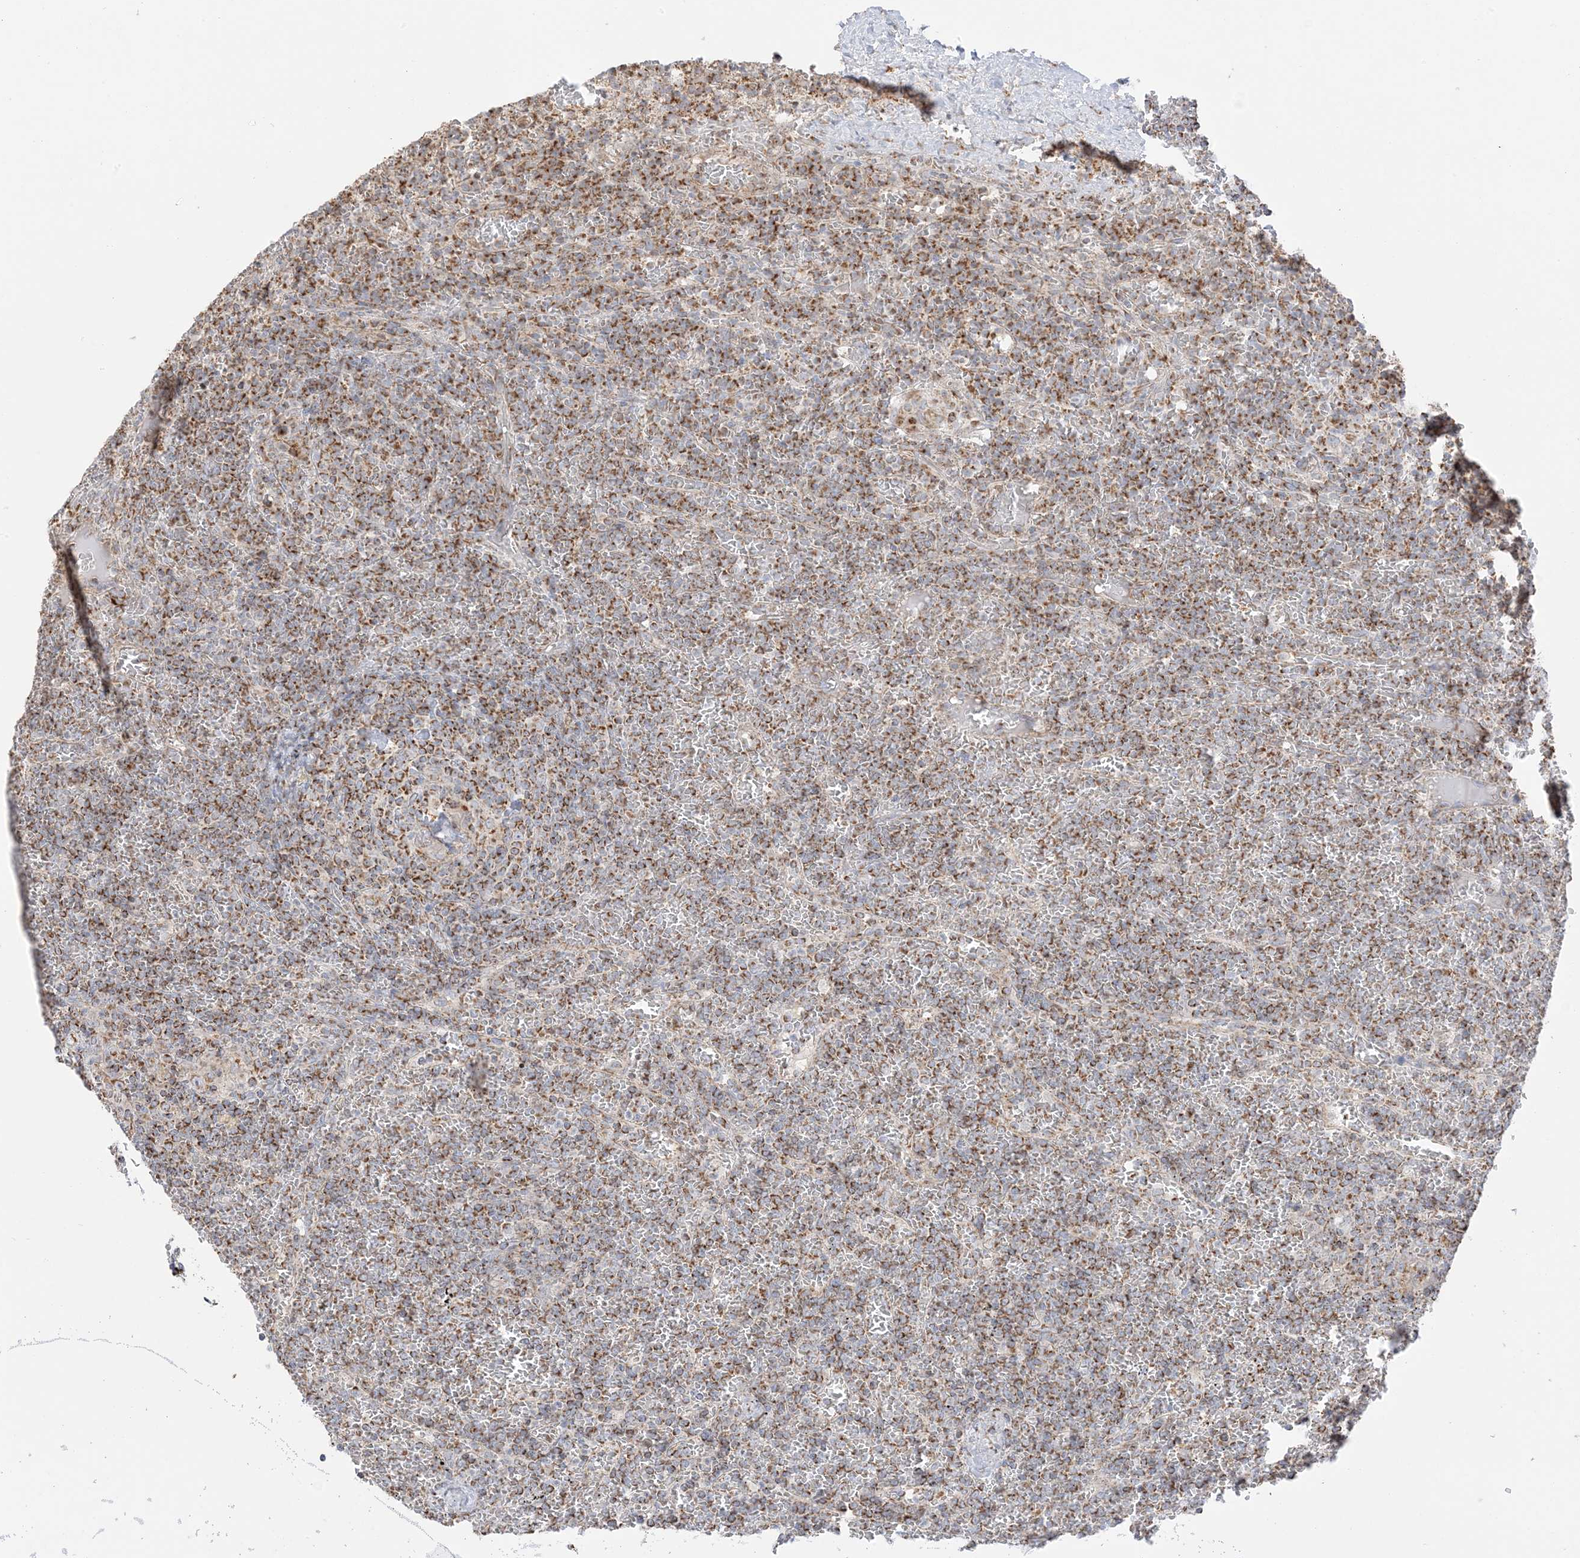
{"staining": {"intensity": "moderate", "quantity": ">75%", "location": "cytoplasmic/membranous"}, "tissue": "lymphoma", "cell_type": "Tumor cells", "image_type": "cancer", "snomed": [{"axis": "morphology", "description": "Malignant lymphoma, non-Hodgkin's type, Low grade"}, {"axis": "topography", "description": "Spleen"}], "caption": "Moderate cytoplasmic/membranous protein expression is seen in approximately >75% of tumor cells in lymphoma. The protein is shown in brown color, while the nuclei are stained blue.", "gene": "SLC25A12", "patient": {"sex": "female", "age": 19}}